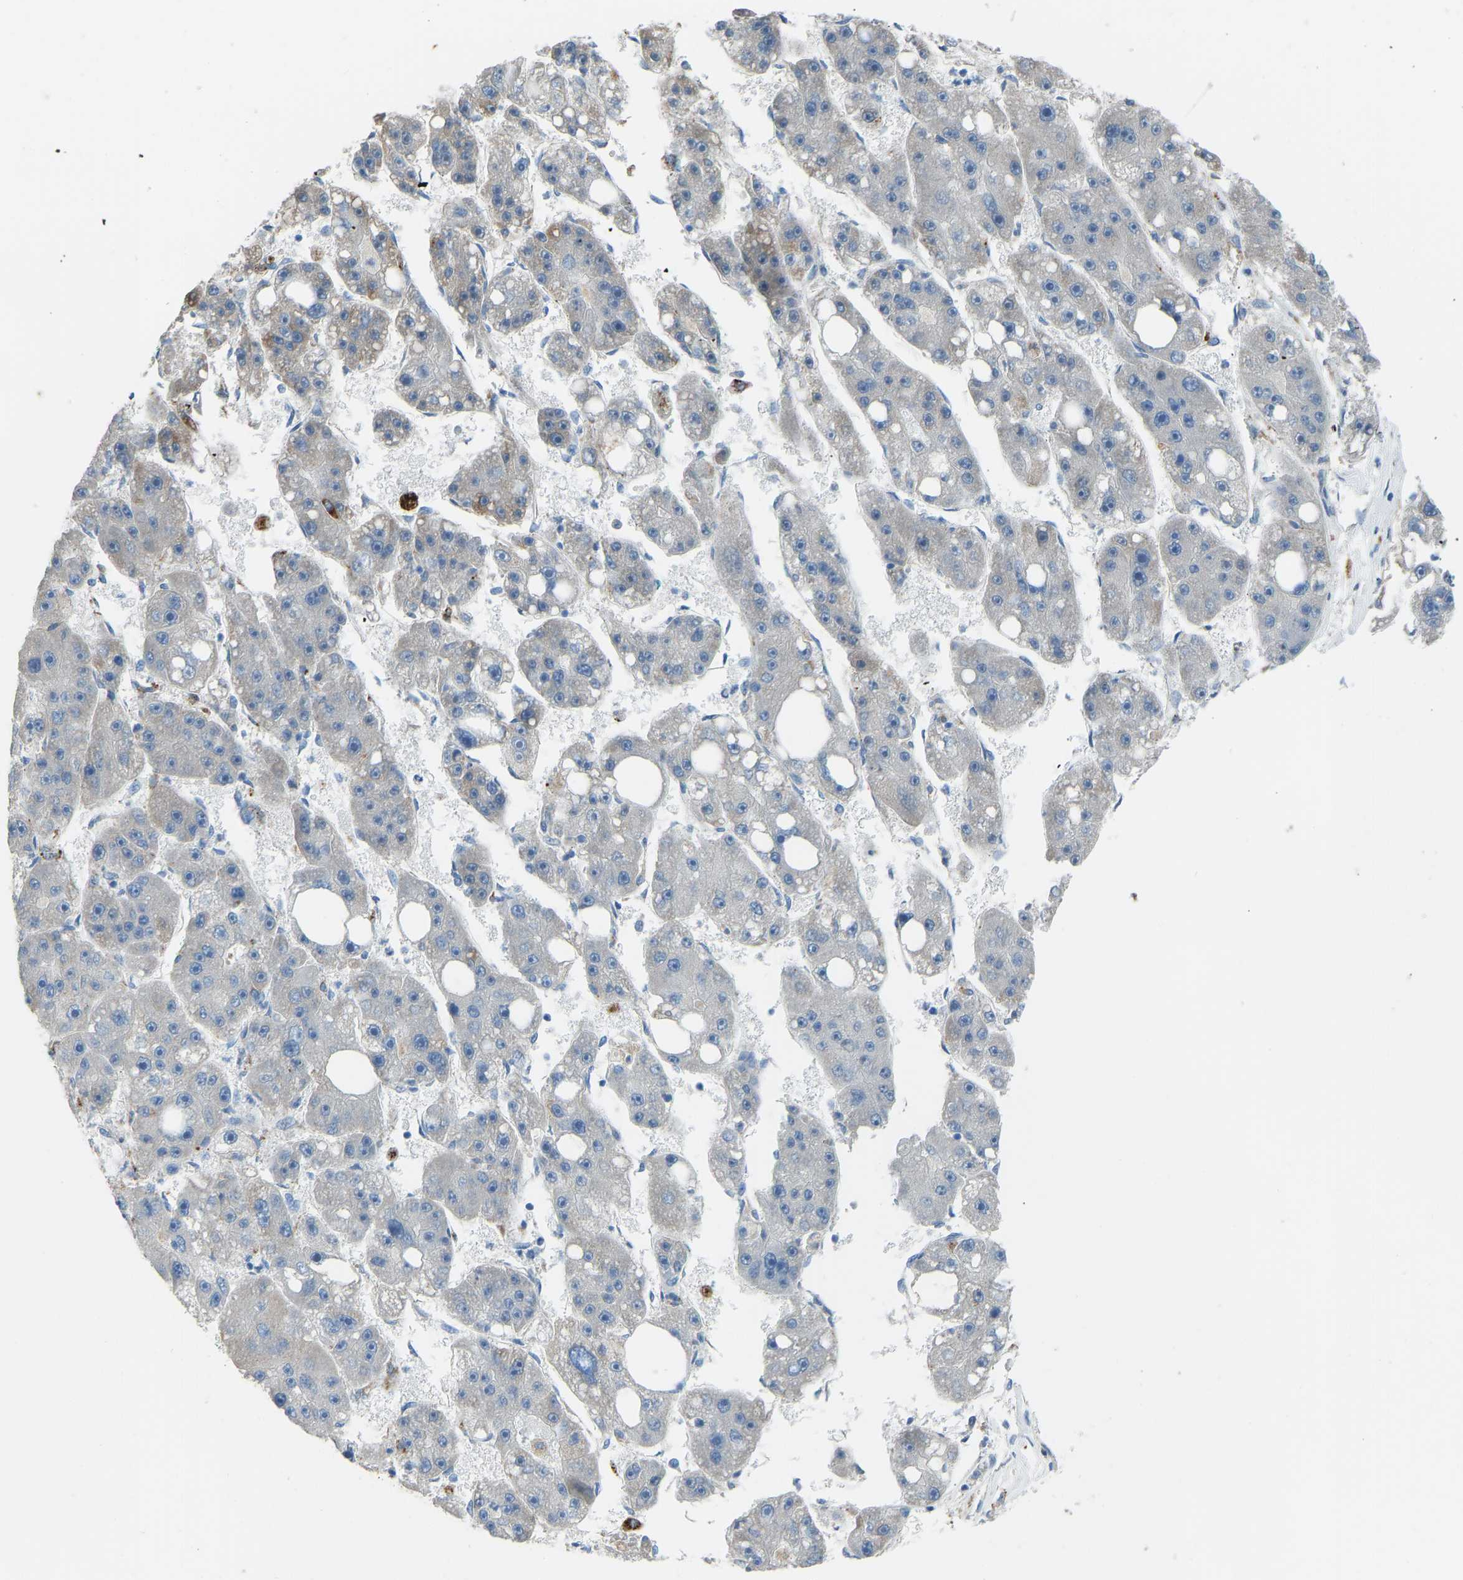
{"staining": {"intensity": "negative", "quantity": "none", "location": "none"}, "tissue": "liver cancer", "cell_type": "Tumor cells", "image_type": "cancer", "snomed": [{"axis": "morphology", "description": "Carcinoma, Hepatocellular, NOS"}, {"axis": "topography", "description": "Liver"}], "caption": "Tumor cells show no significant positivity in liver cancer (hepatocellular carcinoma).", "gene": "SMIM20", "patient": {"sex": "female", "age": 61}}